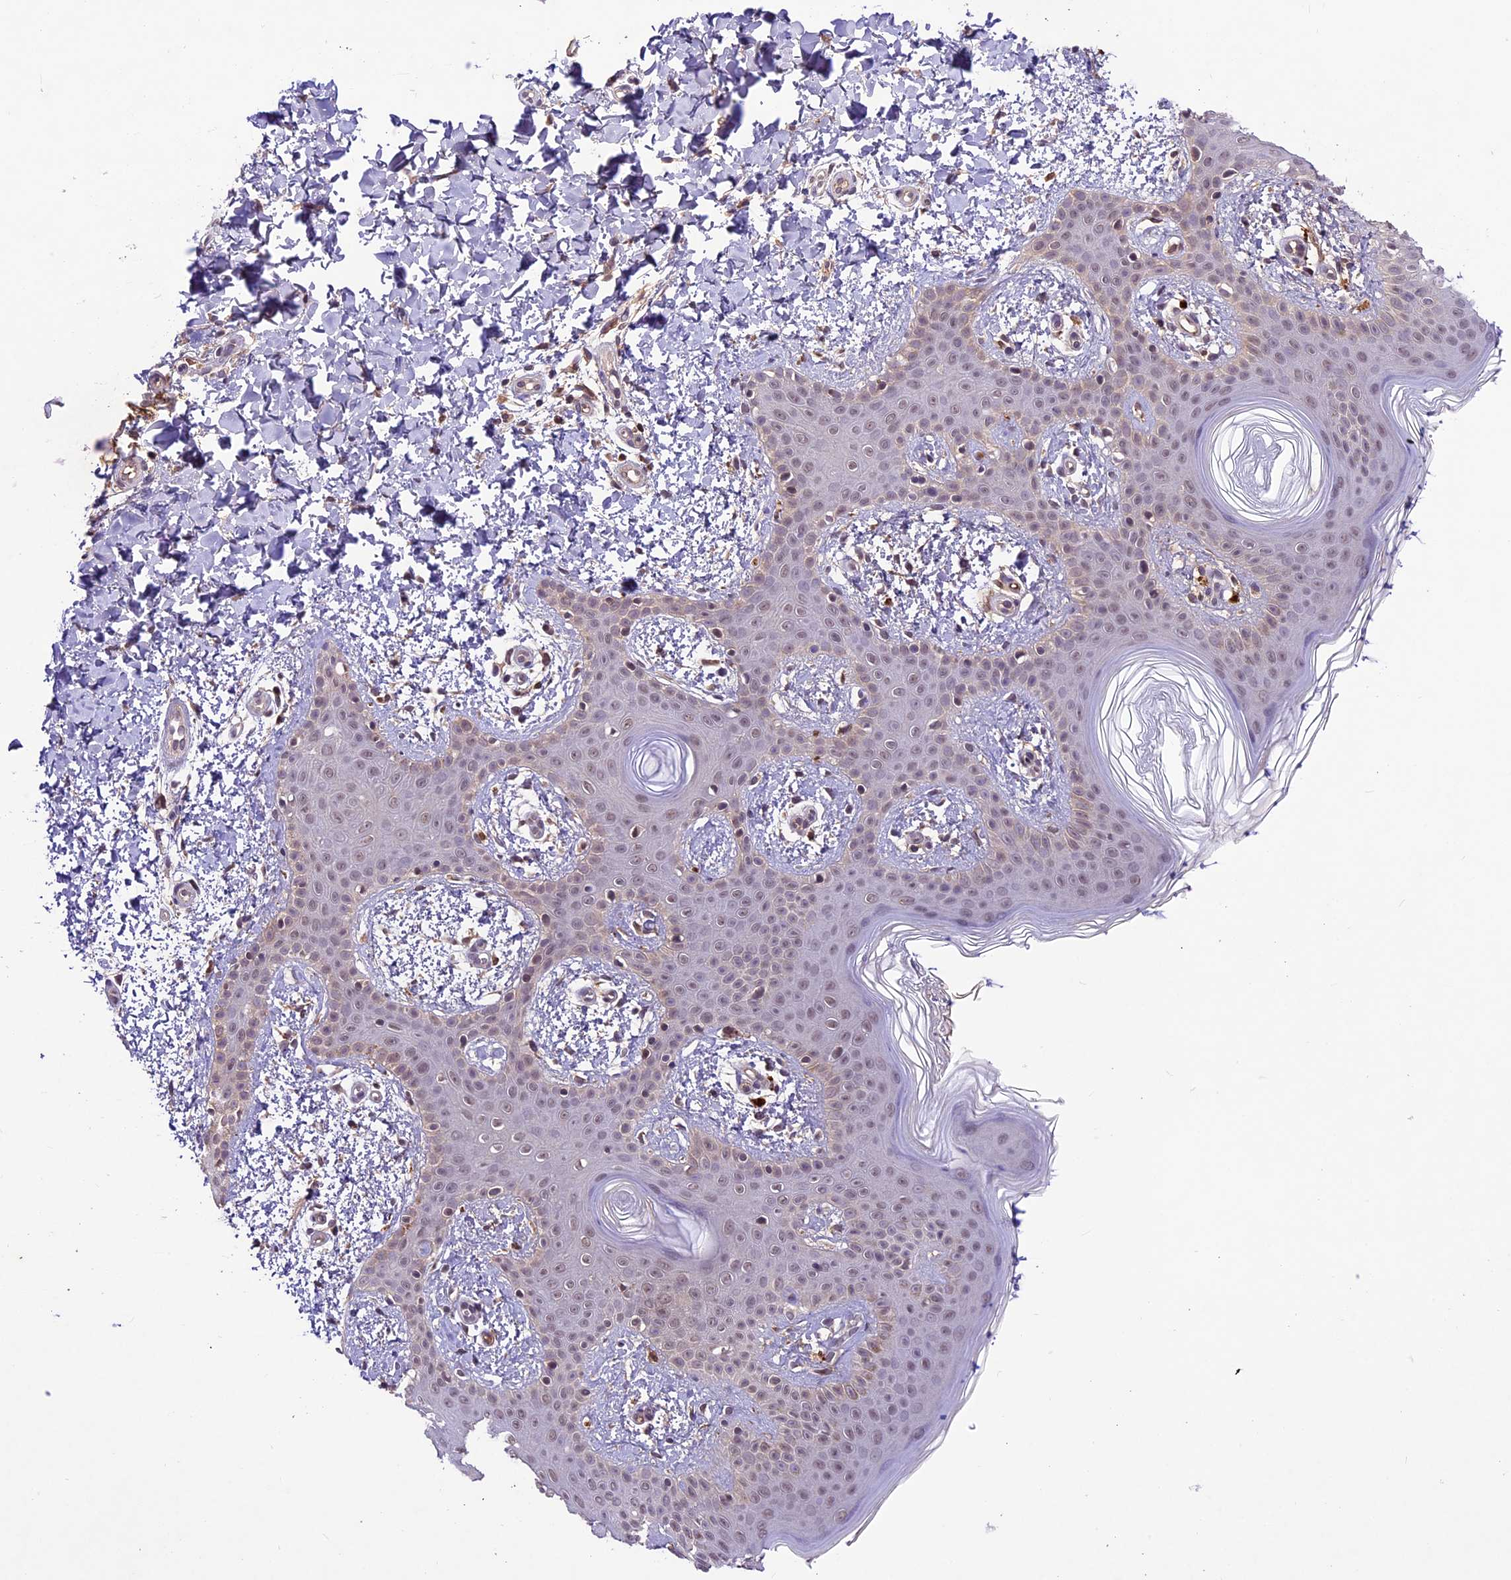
{"staining": {"intensity": "weak", "quantity": ">75%", "location": "cytoplasmic/membranous"}, "tissue": "skin", "cell_type": "Fibroblasts", "image_type": "normal", "snomed": [{"axis": "morphology", "description": "Normal tissue, NOS"}, {"axis": "topography", "description": "Skin"}], "caption": "Benign skin was stained to show a protein in brown. There is low levels of weak cytoplasmic/membranous expression in about >75% of fibroblasts. The staining was performed using DAB, with brown indicating positive protein expression. Nuclei are stained blue with hematoxylin.", "gene": "ATP10A", "patient": {"sex": "male", "age": 36}}